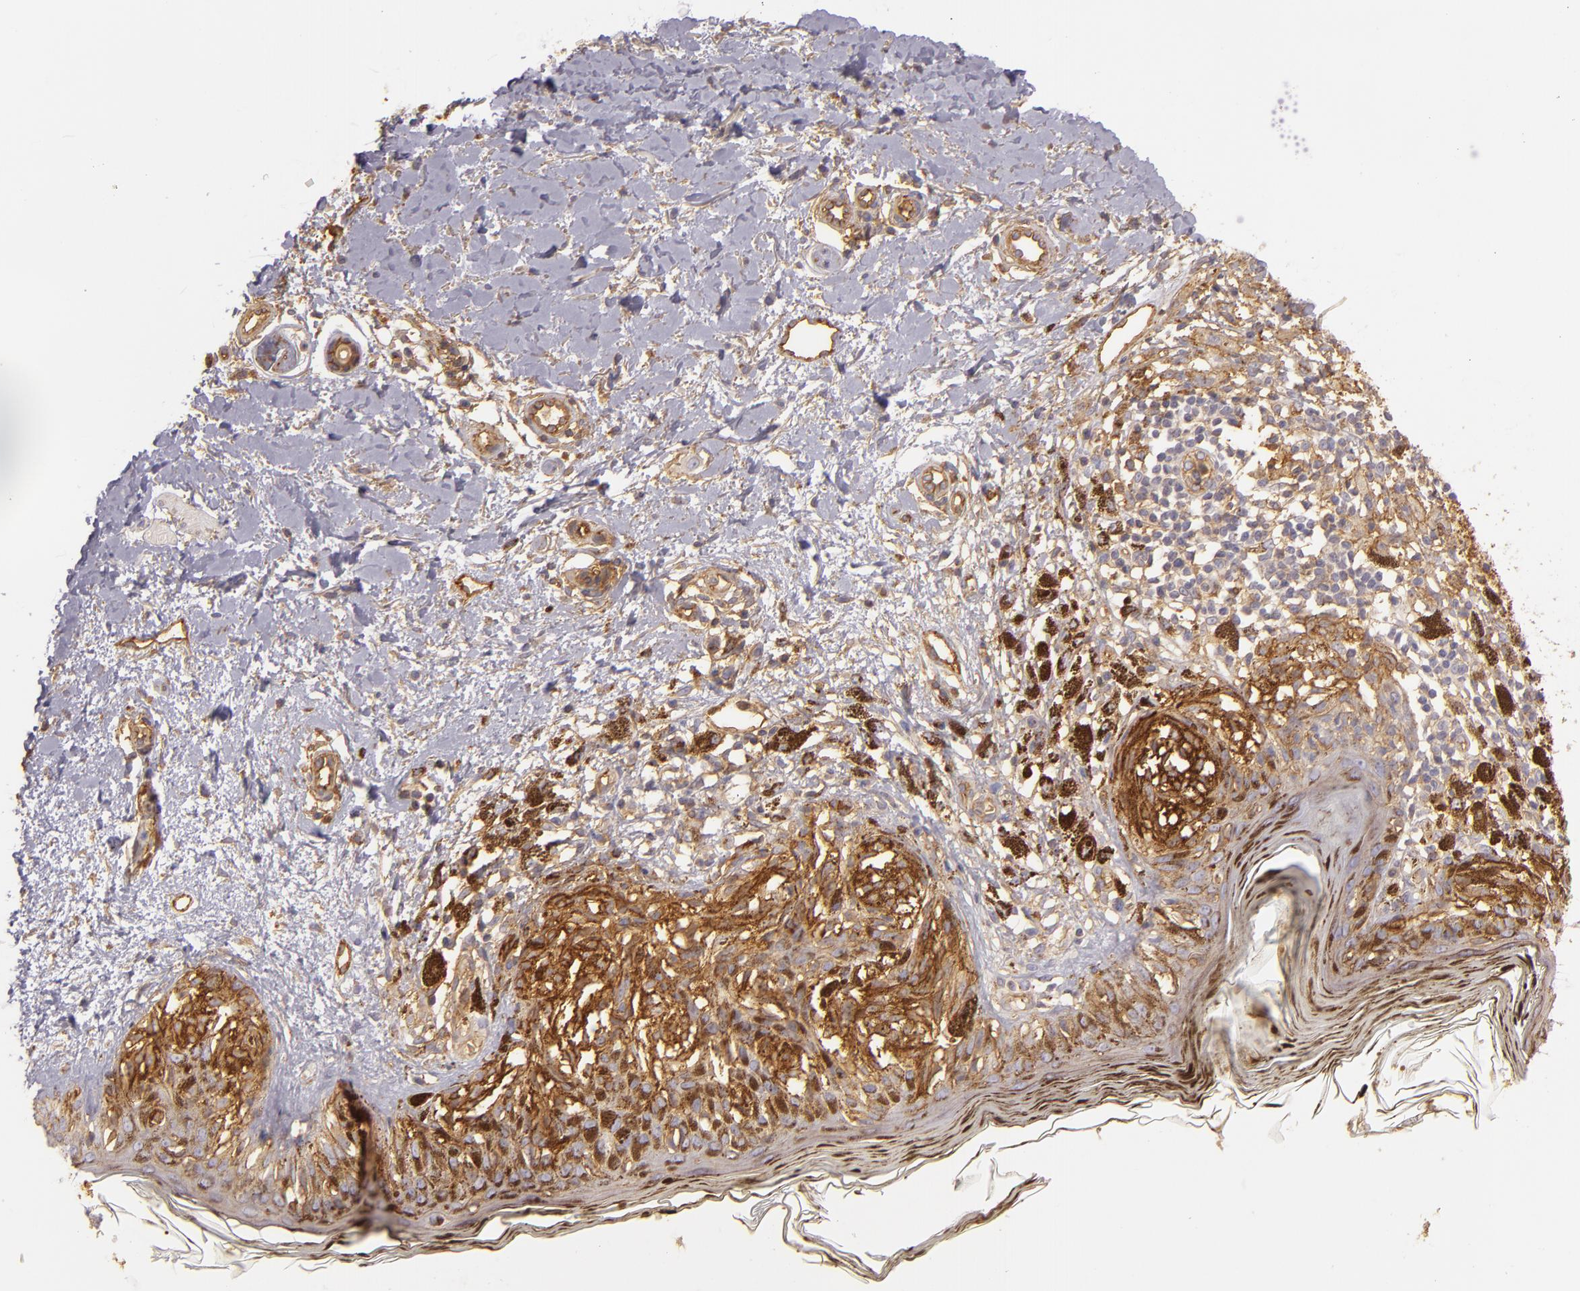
{"staining": {"intensity": "moderate", "quantity": ">75%", "location": "cytoplasmic/membranous"}, "tissue": "melanoma", "cell_type": "Tumor cells", "image_type": "cancer", "snomed": [{"axis": "morphology", "description": "Malignant melanoma, NOS"}, {"axis": "topography", "description": "Skin"}], "caption": "Immunohistochemistry staining of malignant melanoma, which displays medium levels of moderate cytoplasmic/membranous expression in approximately >75% of tumor cells indicating moderate cytoplasmic/membranous protein expression. The staining was performed using DAB (brown) for protein detection and nuclei were counterstained in hematoxylin (blue).", "gene": "CD59", "patient": {"sex": "male", "age": 88}}